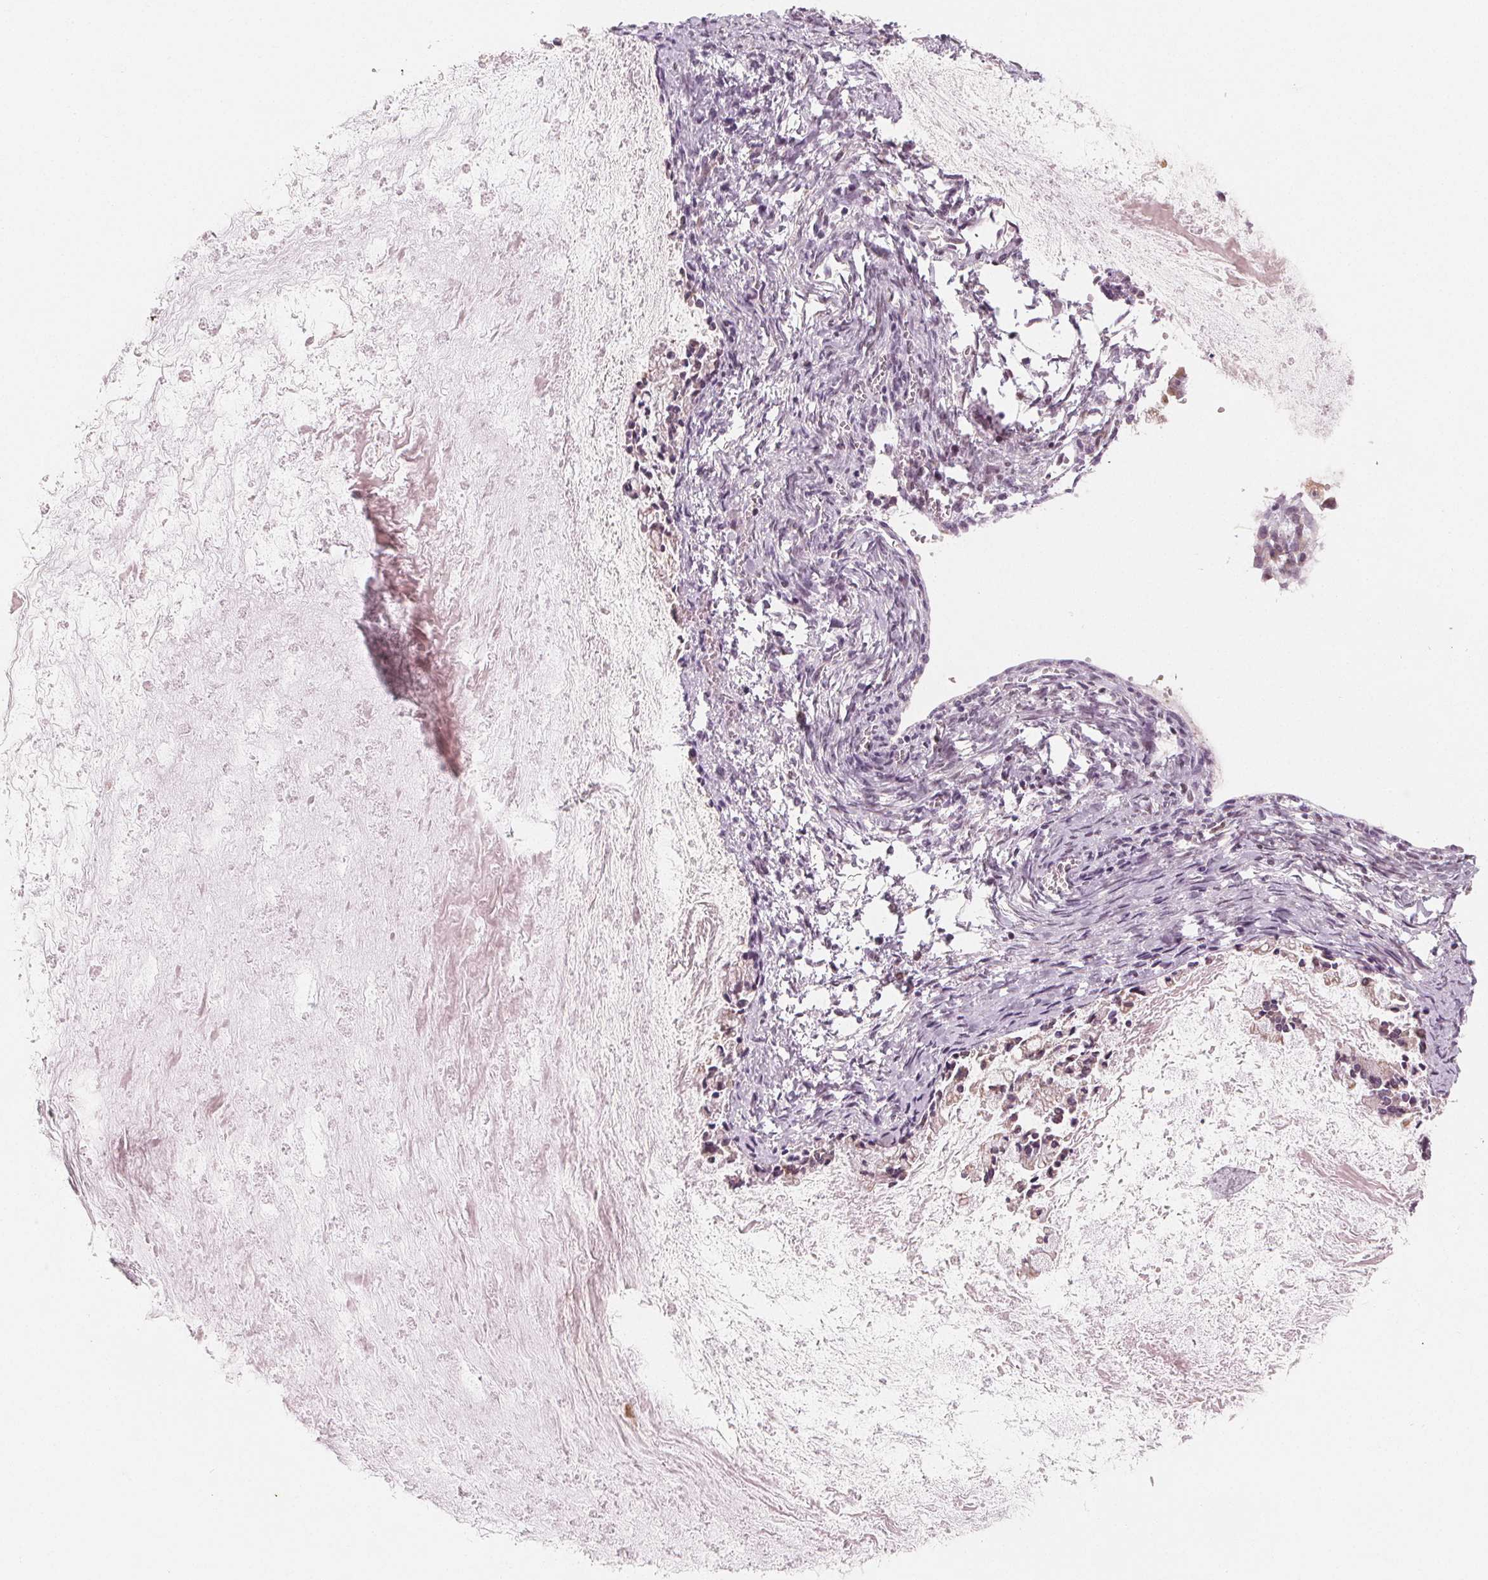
{"staining": {"intensity": "weak", "quantity": "<25%", "location": "nuclear"}, "tissue": "ovarian cancer", "cell_type": "Tumor cells", "image_type": "cancer", "snomed": [{"axis": "morphology", "description": "Cystadenocarcinoma, mucinous, NOS"}, {"axis": "topography", "description": "Ovary"}], "caption": "IHC of human ovarian mucinous cystadenocarcinoma reveals no staining in tumor cells.", "gene": "DPM2", "patient": {"sex": "female", "age": 67}}